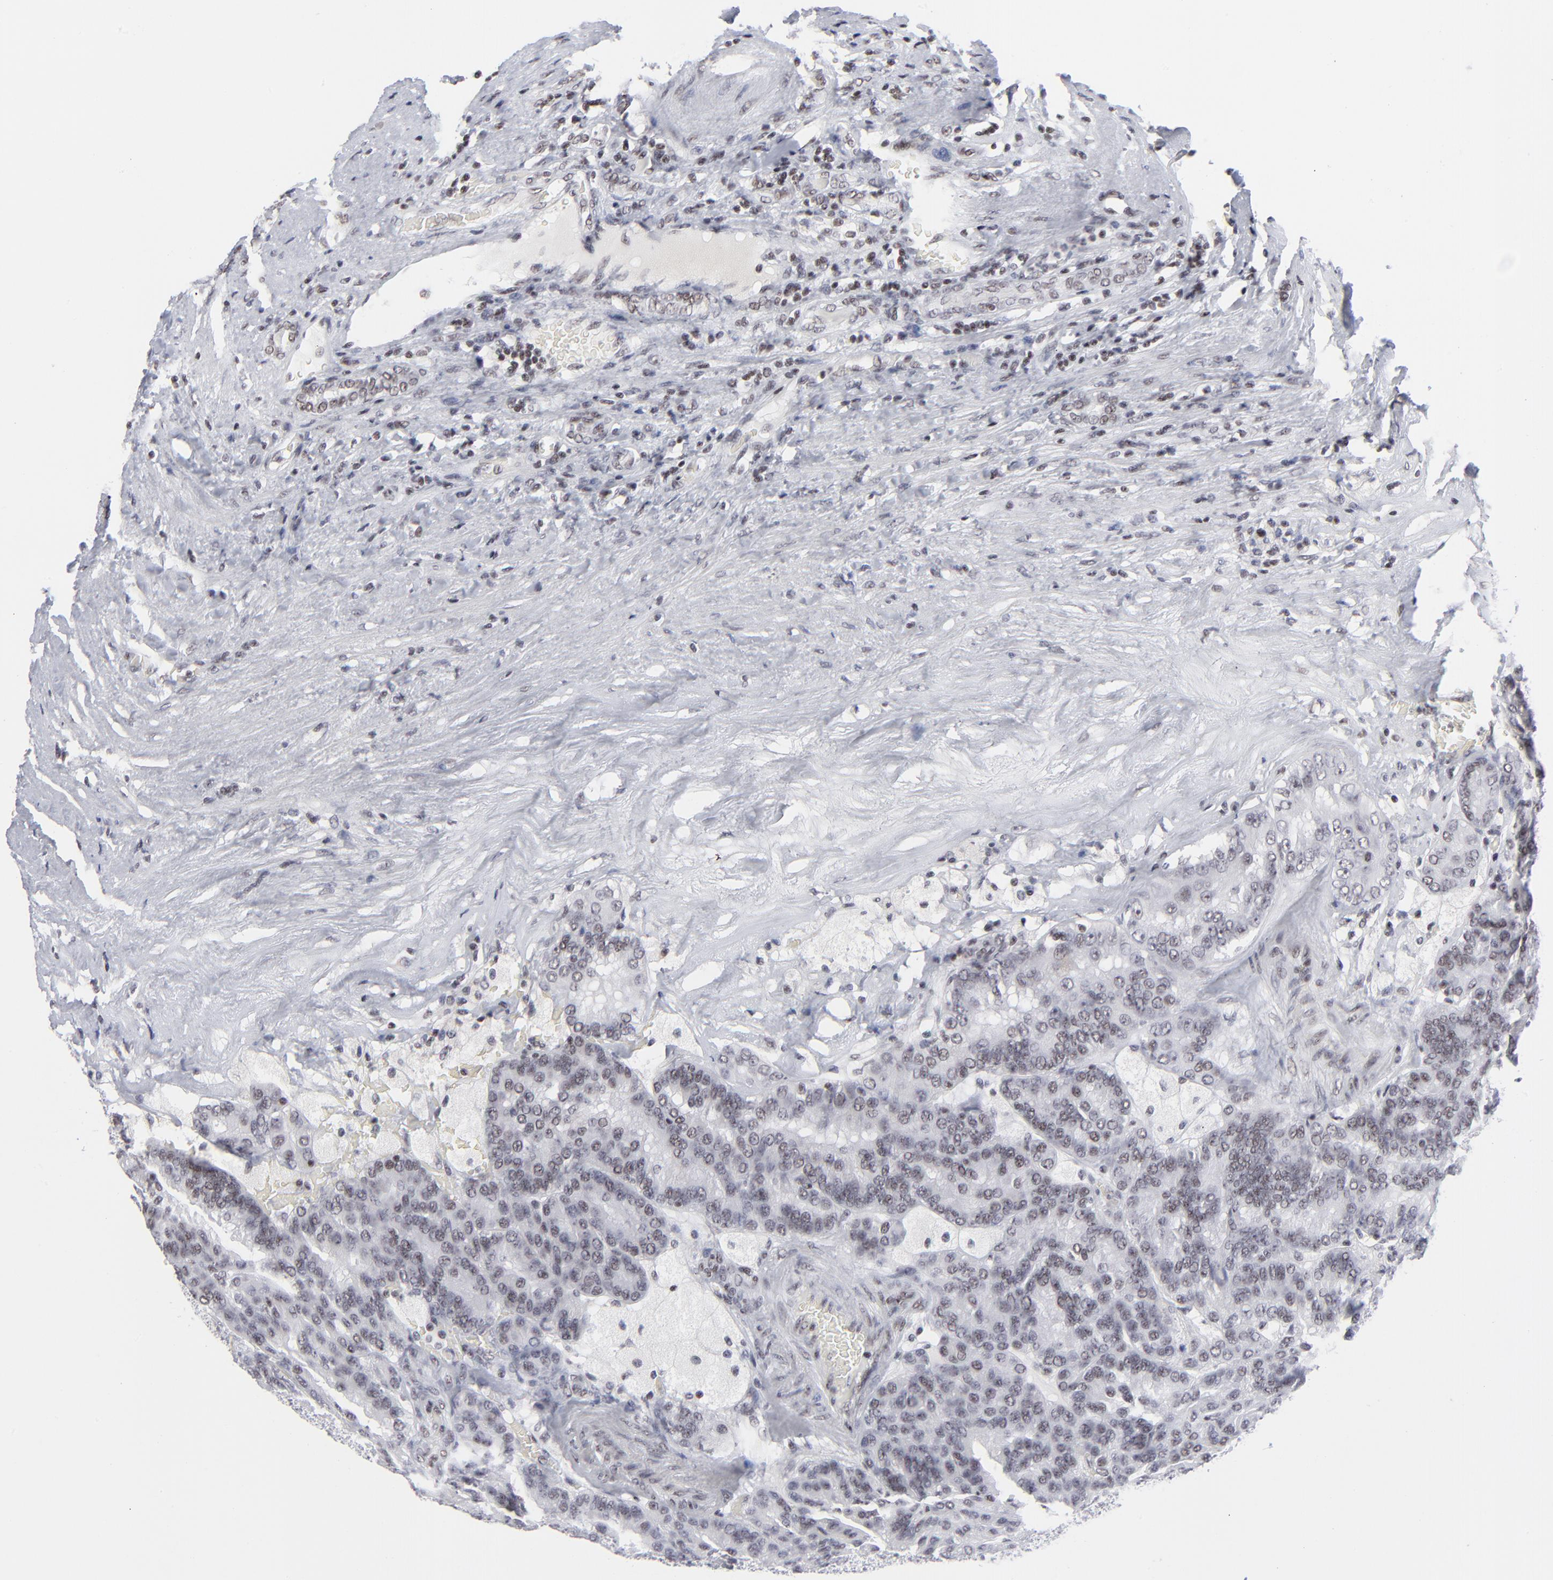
{"staining": {"intensity": "weak", "quantity": "25%-75%", "location": "nuclear"}, "tissue": "renal cancer", "cell_type": "Tumor cells", "image_type": "cancer", "snomed": [{"axis": "morphology", "description": "Adenocarcinoma, NOS"}, {"axis": "topography", "description": "Kidney"}], "caption": "Protein analysis of adenocarcinoma (renal) tissue demonstrates weak nuclear expression in approximately 25%-75% of tumor cells.", "gene": "SP2", "patient": {"sex": "male", "age": 46}}